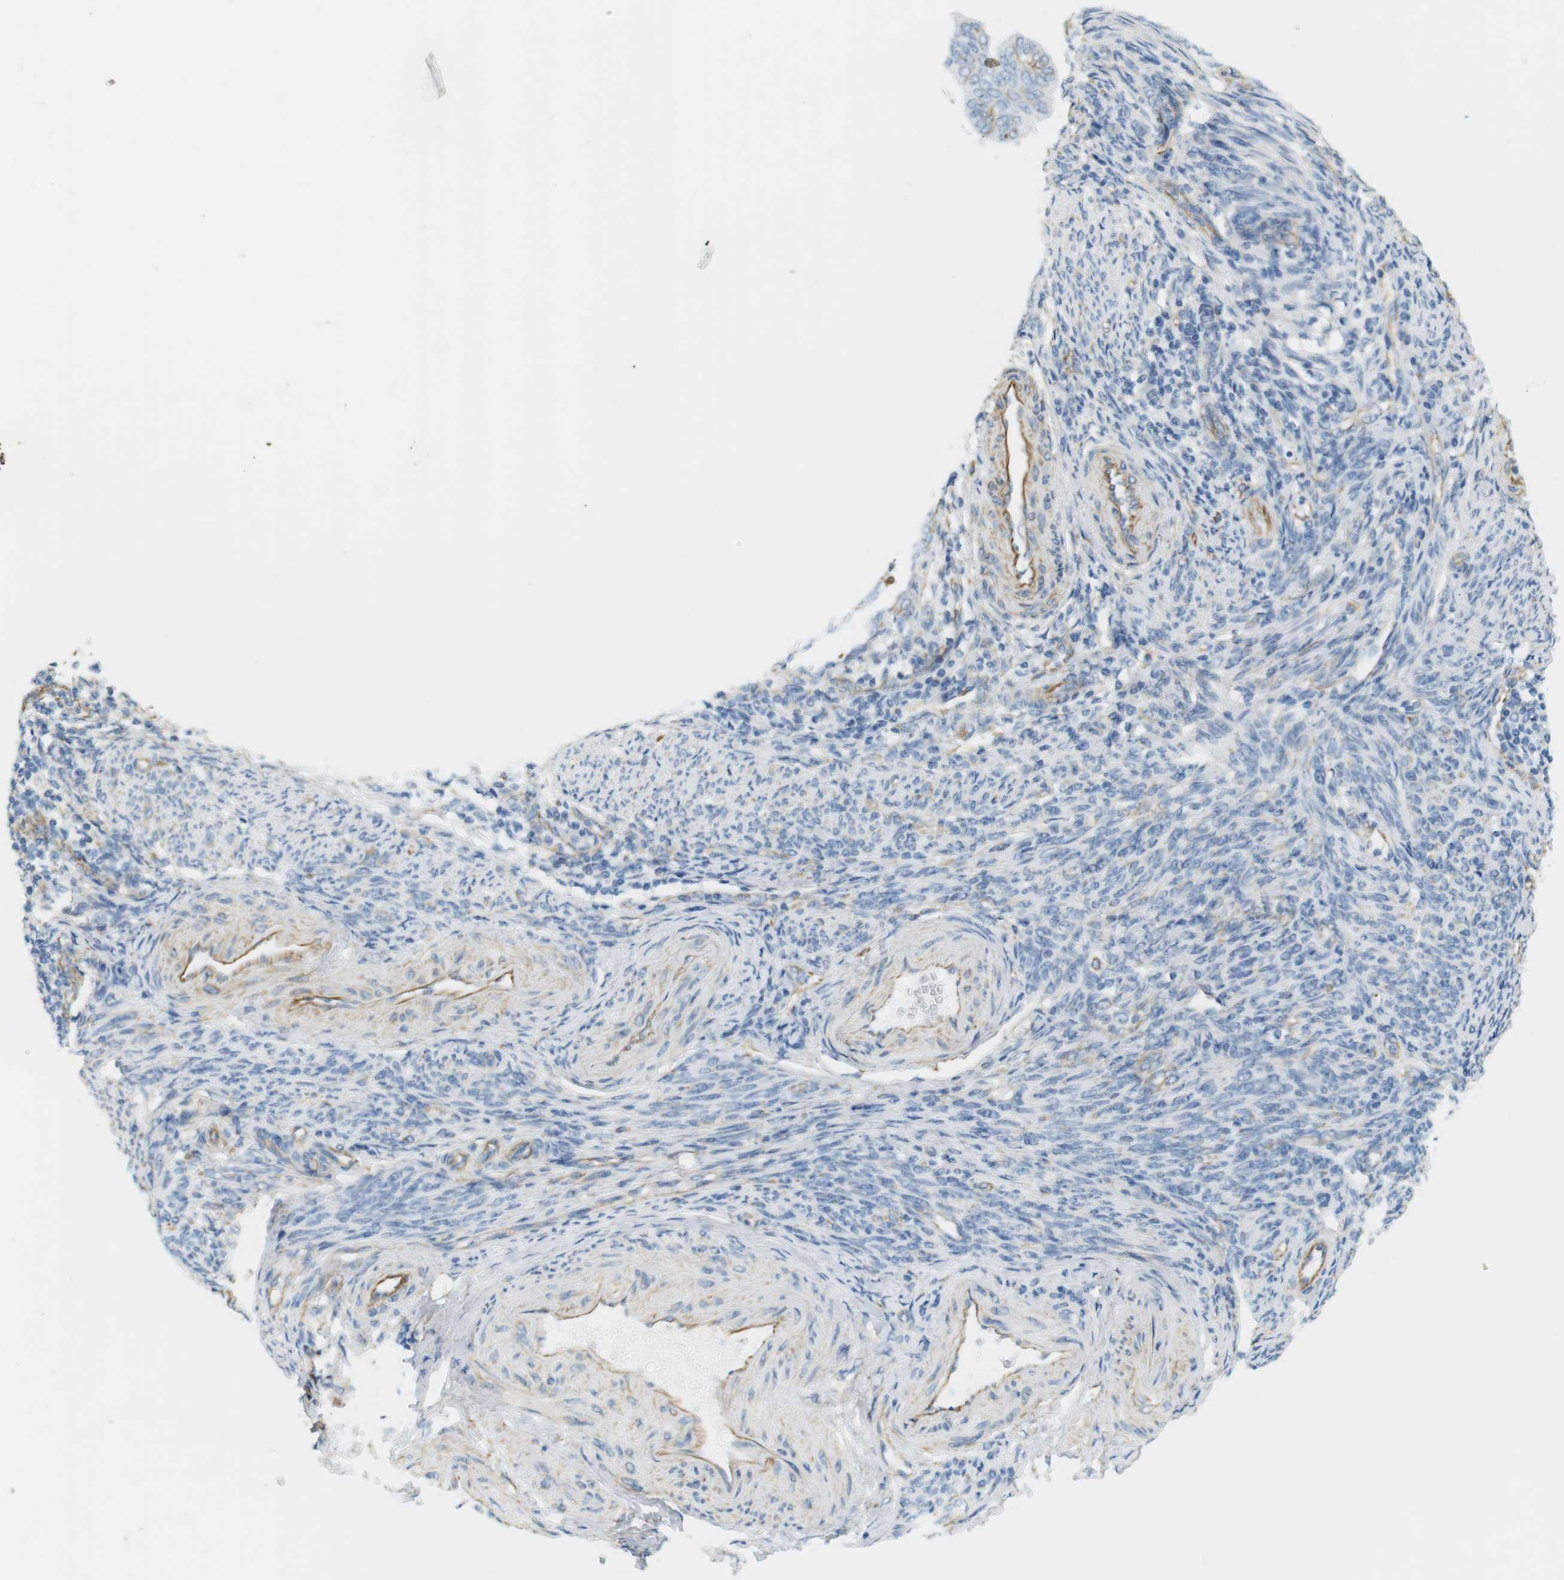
{"staining": {"intensity": "weak", "quantity": "<25%", "location": "cytoplasmic/membranous"}, "tissue": "endometrial cancer", "cell_type": "Tumor cells", "image_type": "cancer", "snomed": [{"axis": "morphology", "description": "Adenocarcinoma, NOS"}, {"axis": "topography", "description": "Endometrium"}], "caption": "IHC micrograph of human endometrial cancer (adenocarcinoma) stained for a protein (brown), which displays no staining in tumor cells.", "gene": "MS4A10", "patient": {"sex": "female", "age": 58}}